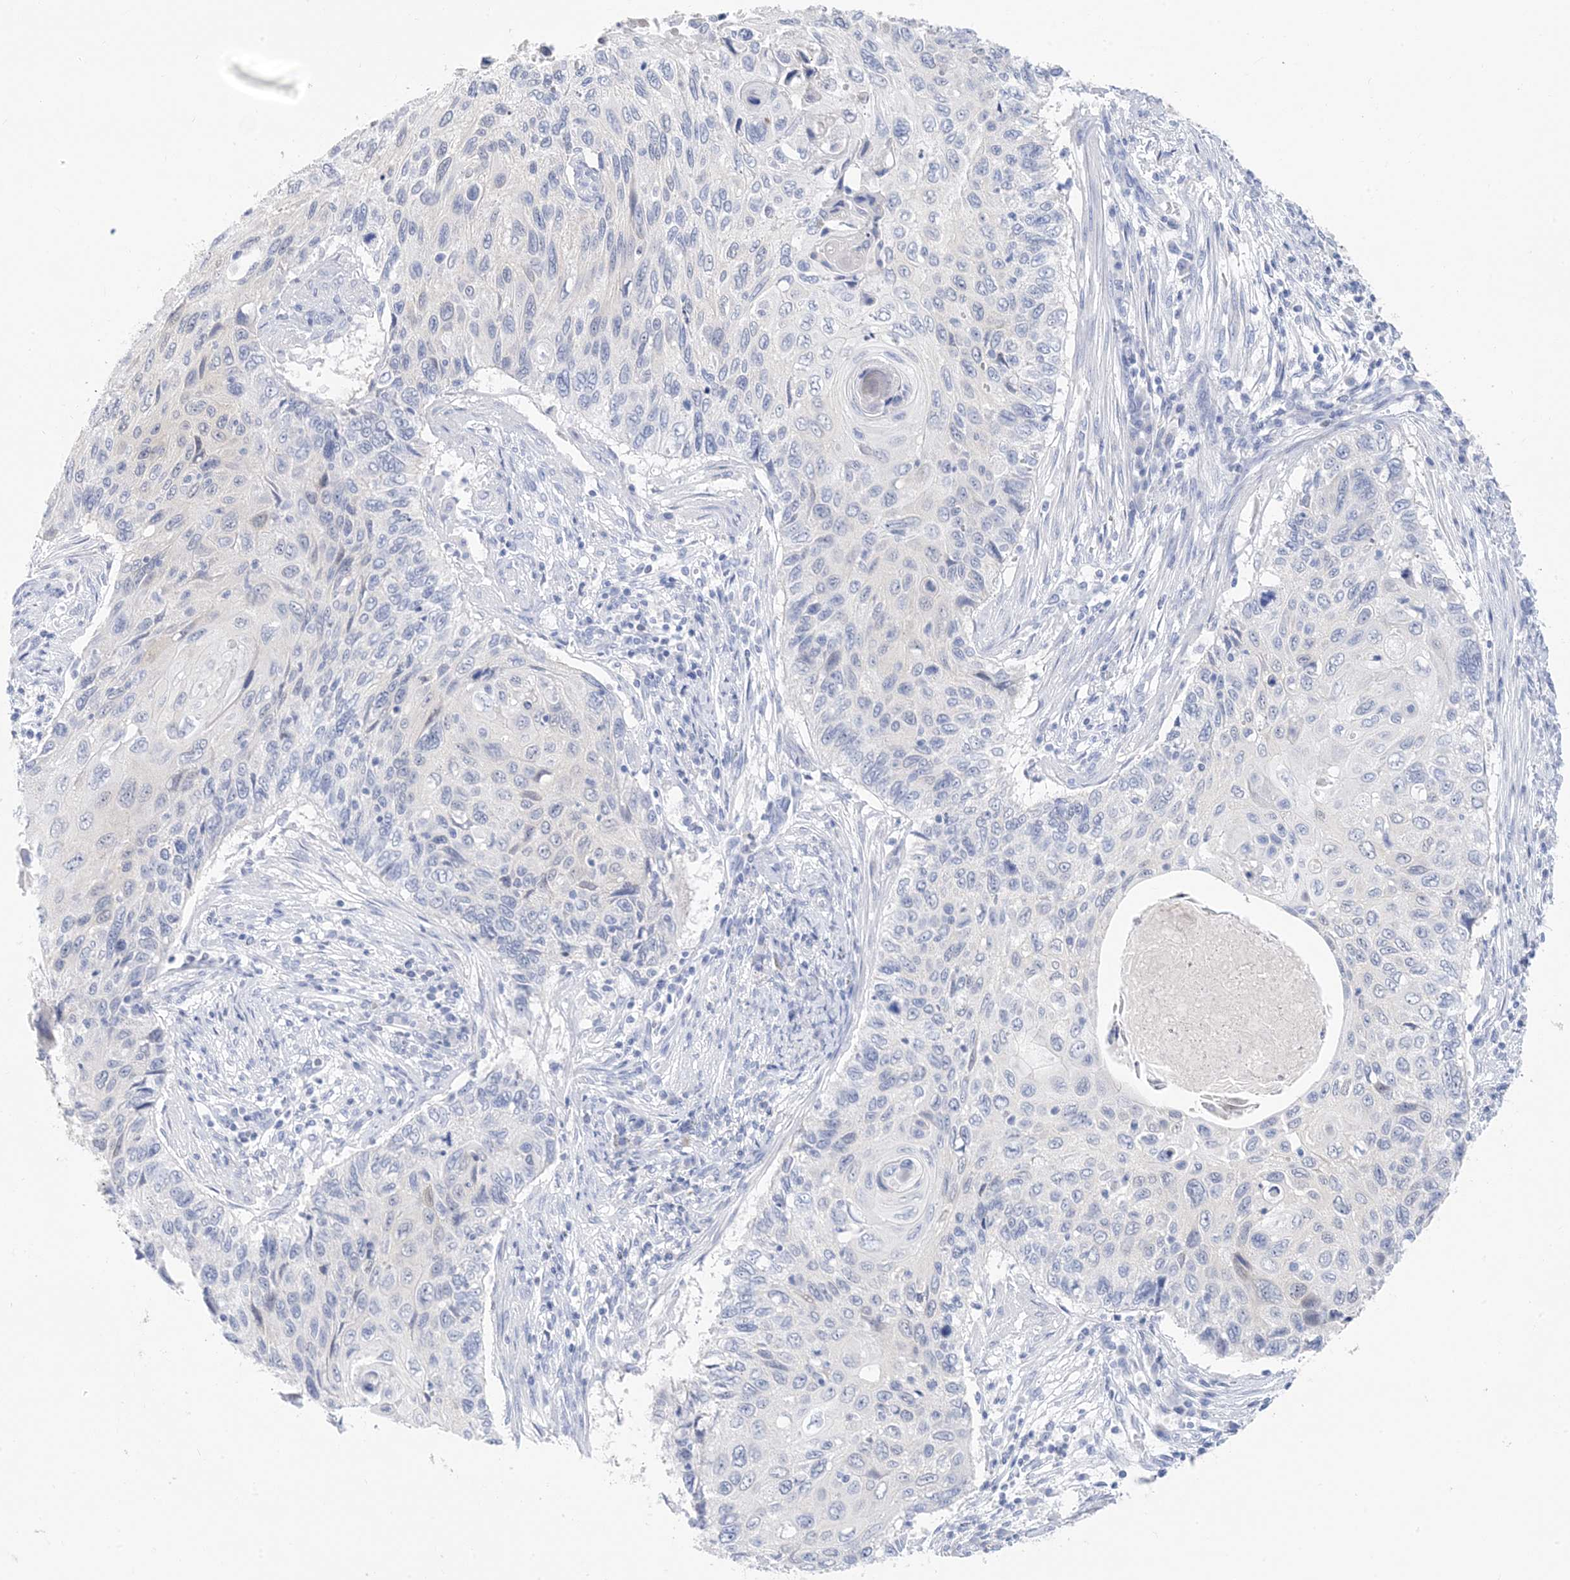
{"staining": {"intensity": "negative", "quantity": "none", "location": "none"}, "tissue": "cervical cancer", "cell_type": "Tumor cells", "image_type": "cancer", "snomed": [{"axis": "morphology", "description": "Squamous cell carcinoma, NOS"}, {"axis": "topography", "description": "Cervix"}], "caption": "Immunohistochemical staining of squamous cell carcinoma (cervical) displays no significant expression in tumor cells.", "gene": "SH3YL1", "patient": {"sex": "female", "age": 70}}